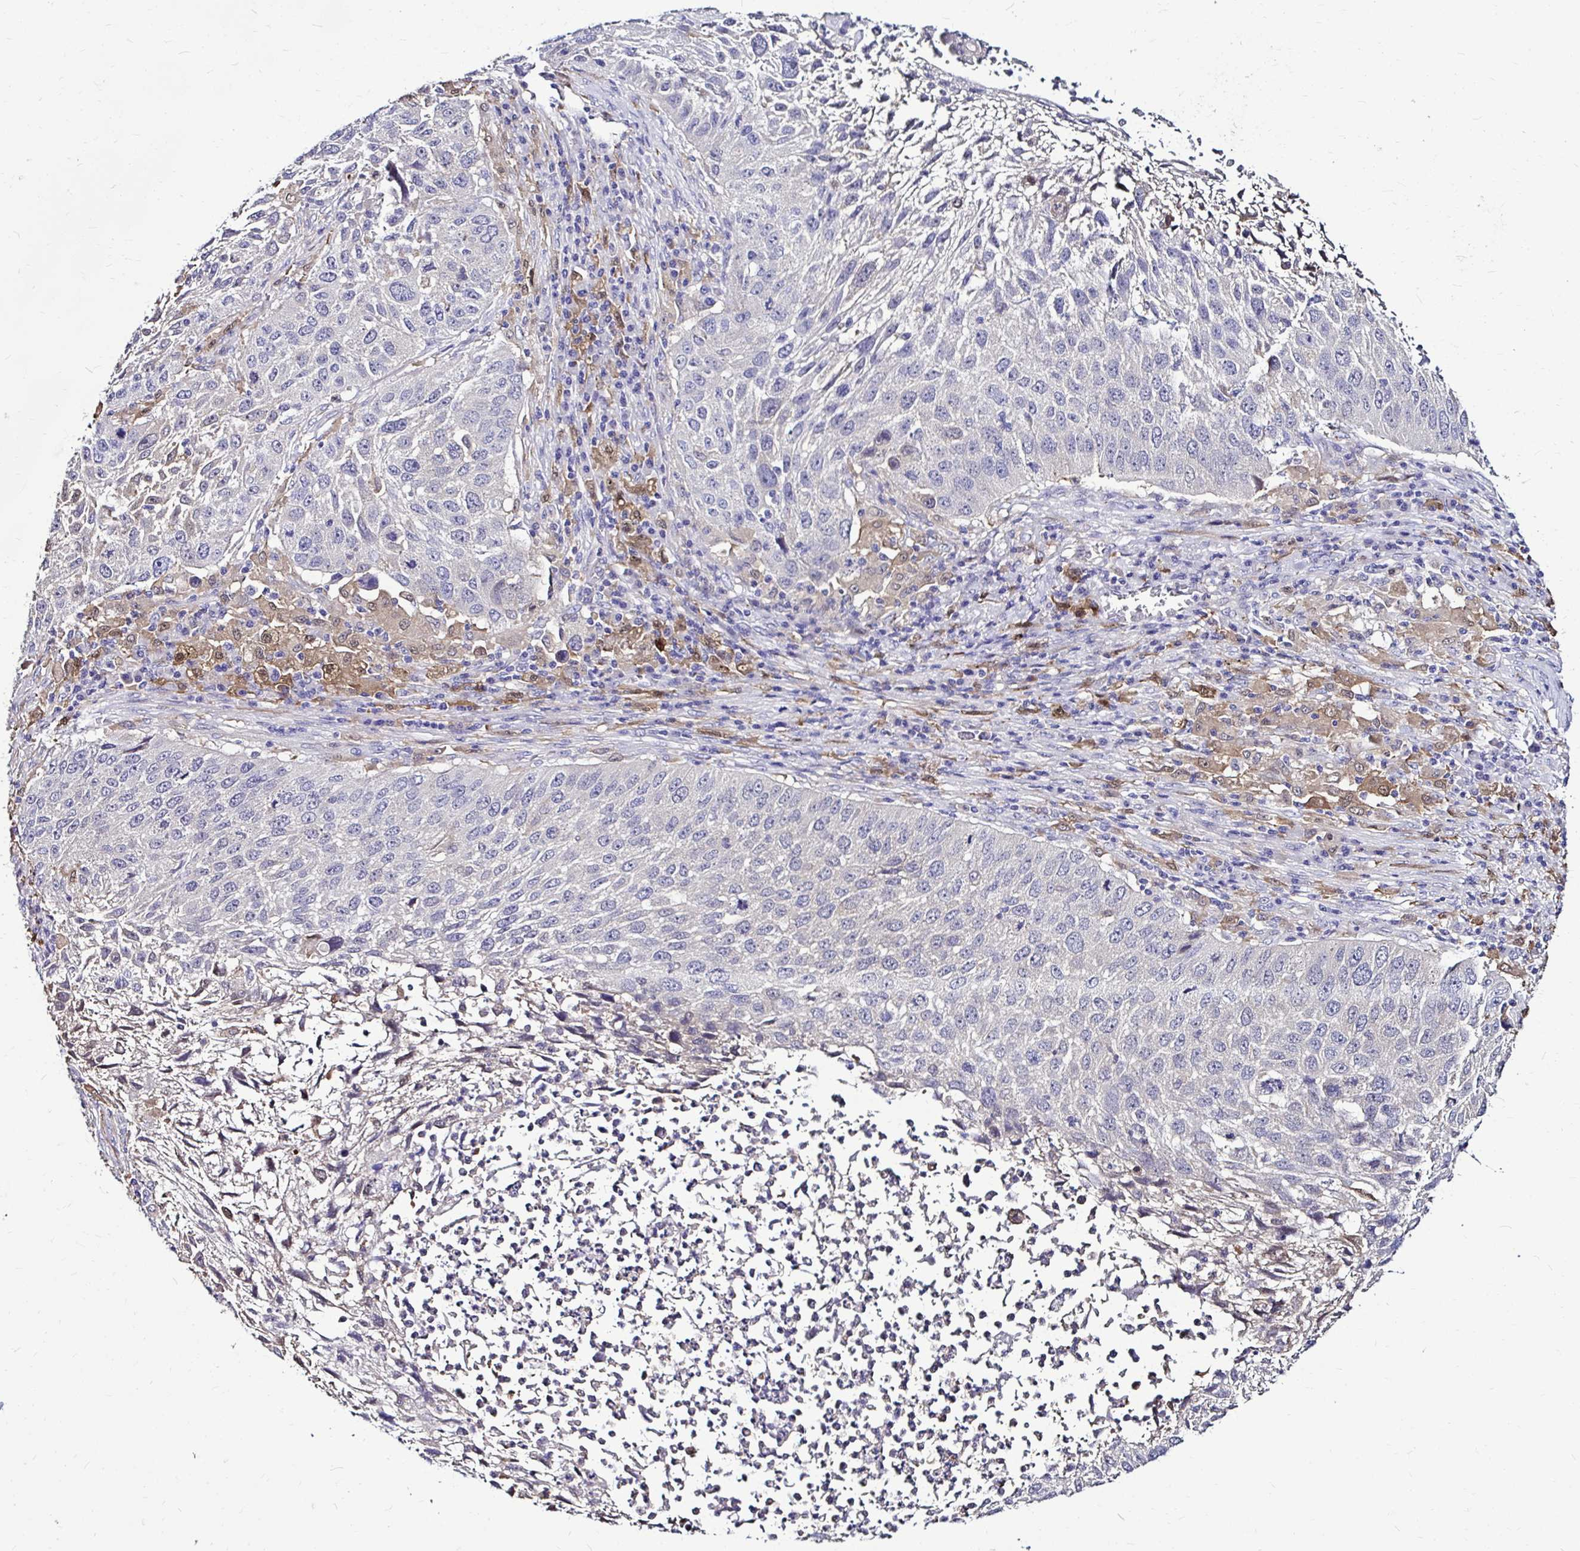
{"staining": {"intensity": "negative", "quantity": "none", "location": "none"}, "tissue": "lung cancer", "cell_type": "Tumor cells", "image_type": "cancer", "snomed": [{"axis": "morphology", "description": "Normal morphology"}, {"axis": "morphology", "description": "Squamous cell carcinoma, NOS"}, {"axis": "topography", "description": "Lymph node"}, {"axis": "topography", "description": "Lung"}], "caption": "This is a photomicrograph of immunohistochemistry staining of lung cancer, which shows no expression in tumor cells. (Stains: DAB (3,3'-diaminobenzidine) immunohistochemistry with hematoxylin counter stain, Microscopy: brightfield microscopy at high magnification).", "gene": "IDH1", "patient": {"sex": "male", "age": 67}}